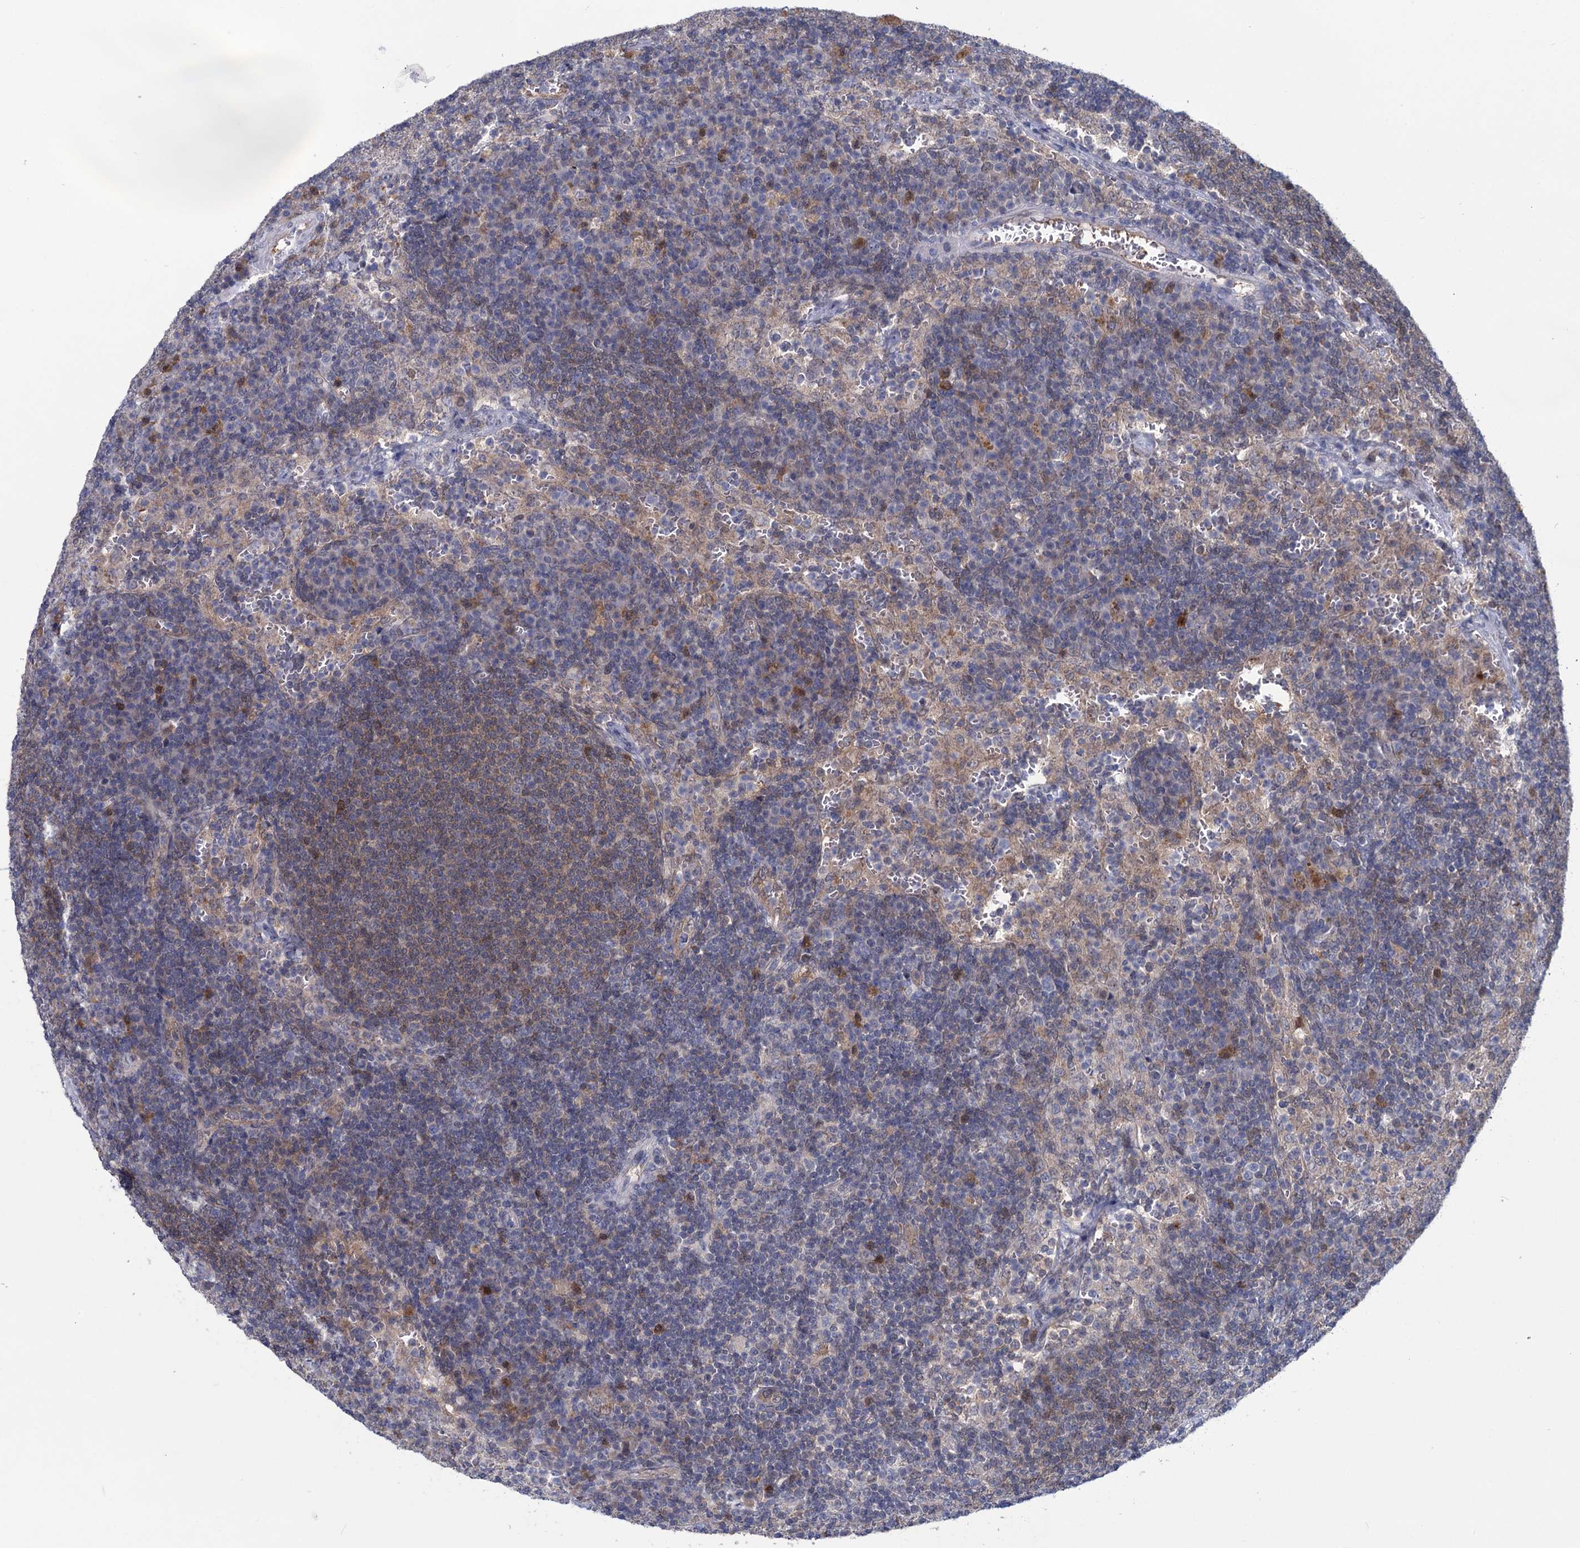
{"staining": {"intensity": "negative", "quantity": "none", "location": "none"}, "tissue": "lymph node", "cell_type": "Germinal center cells", "image_type": "normal", "snomed": [{"axis": "morphology", "description": "Normal tissue, NOS"}, {"axis": "topography", "description": "Lymph node"}], "caption": "Immunohistochemistry (IHC) image of normal lymph node: lymph node stained with DAB shows no significant protein positivity in germinal center cells. Nuclei are stained in blue.", "gene": "GLO1", "patient": {"sex": "female", "age": 70}}